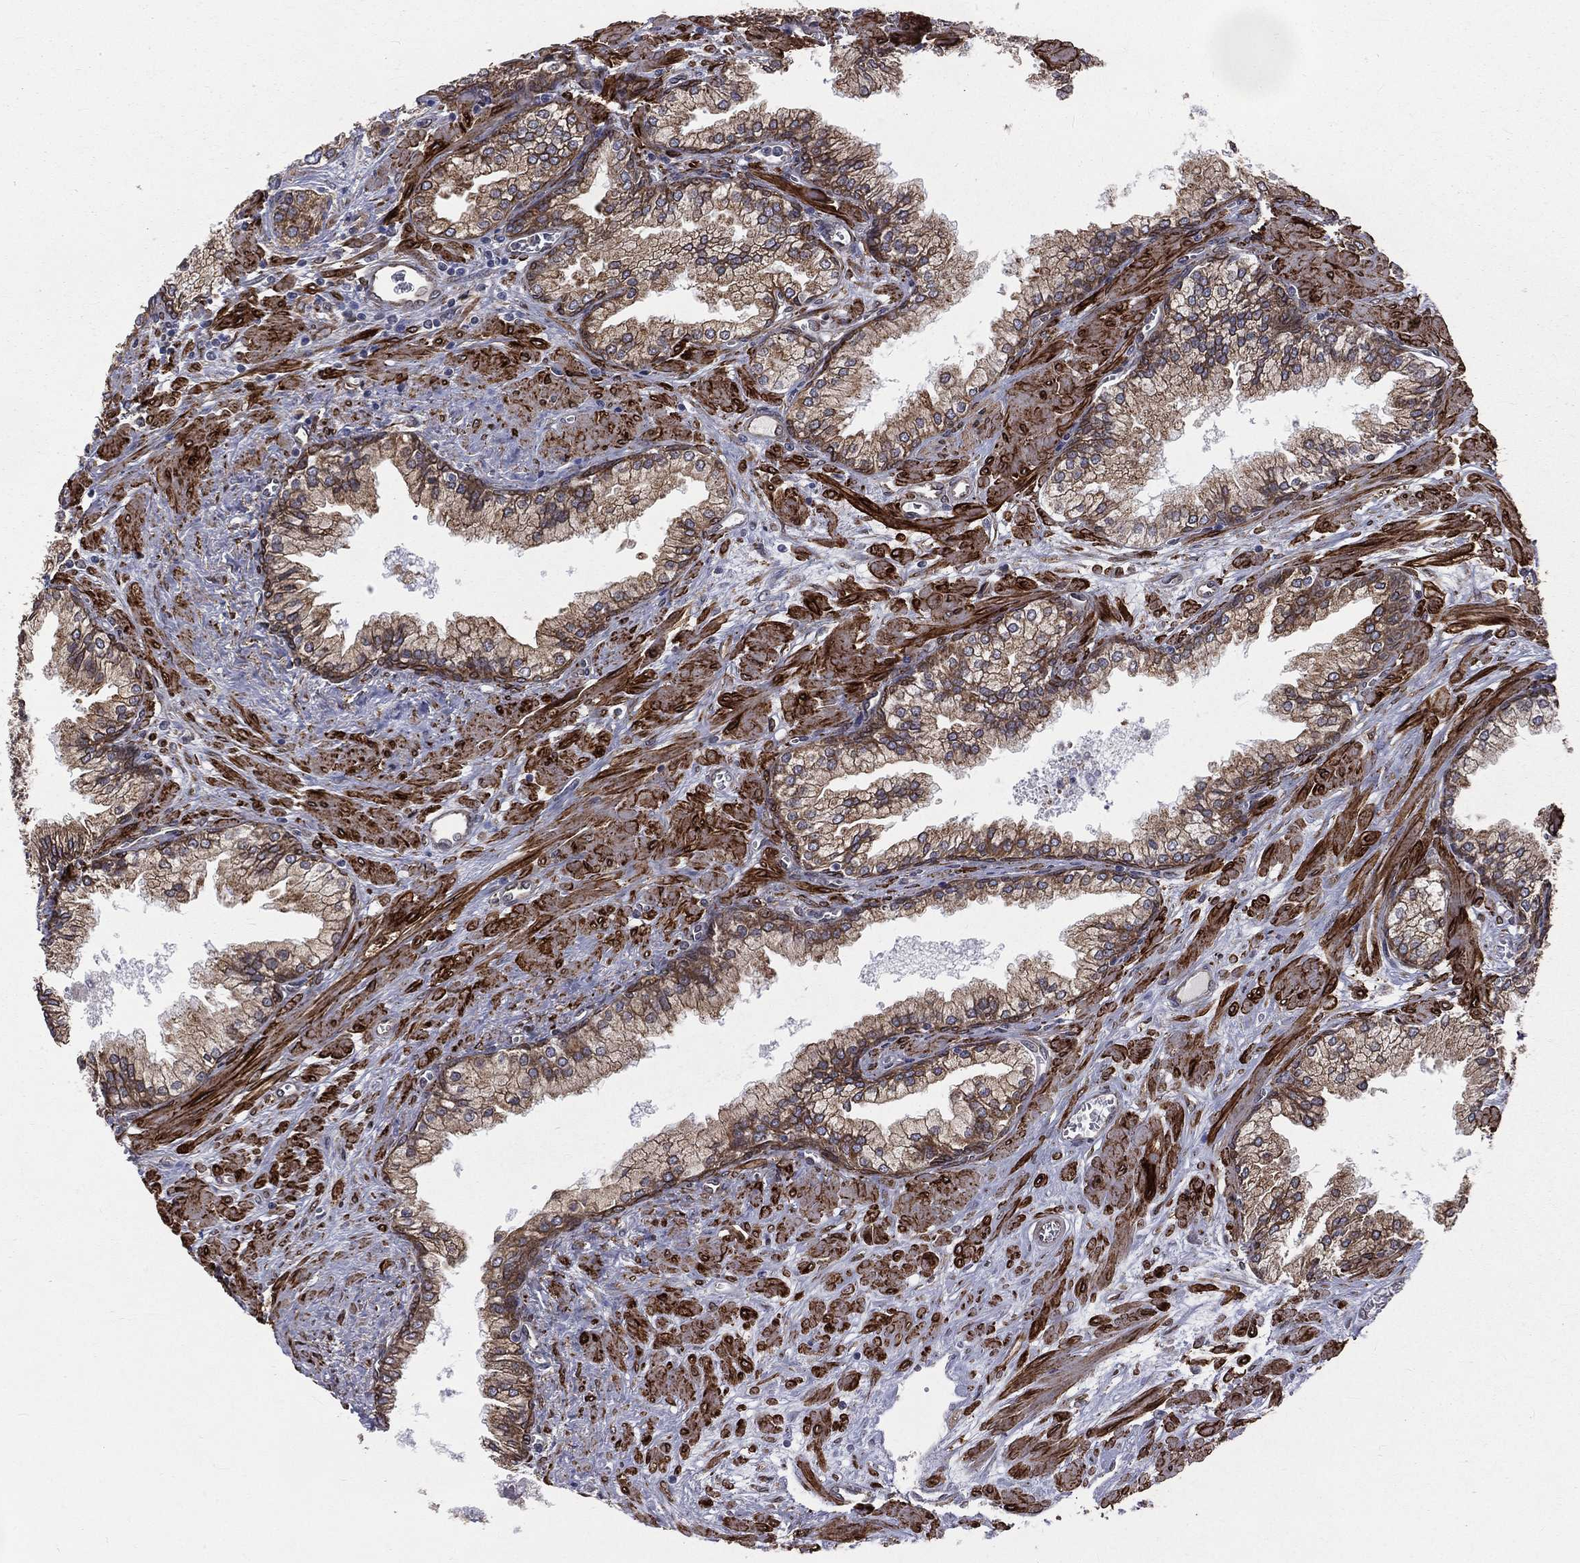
{"staining": {"intensity": "moderate", "quantity": ">75%", "location": "cytoplasmic/membranous"}, "tissue": "prostate cancer", "cell_type": "Tumor cells", "image_type": "cancer", "snomed": [{"axis": "morphology", "description": "Adenocarcinoma, NOS"}, {"axis": "topography", "description": "Prostate and seminal vesicle, NOS"}, {"axis": "topography", "description": "Prostate"}], "caption": "Immunohistochemistry (IHC) image of neoplastic tissue: adenocarcinoma (prostate) stained using immunohistochemistry (IHC) shows medium levels of moderate protein expression localized specifically in the cytoplasmic/membranous of tumor cells, appearing as a cytoplasmic/membranous brown color.", "gene": "PGRMC1", "patient": {"sex": "male", "age": 62}}